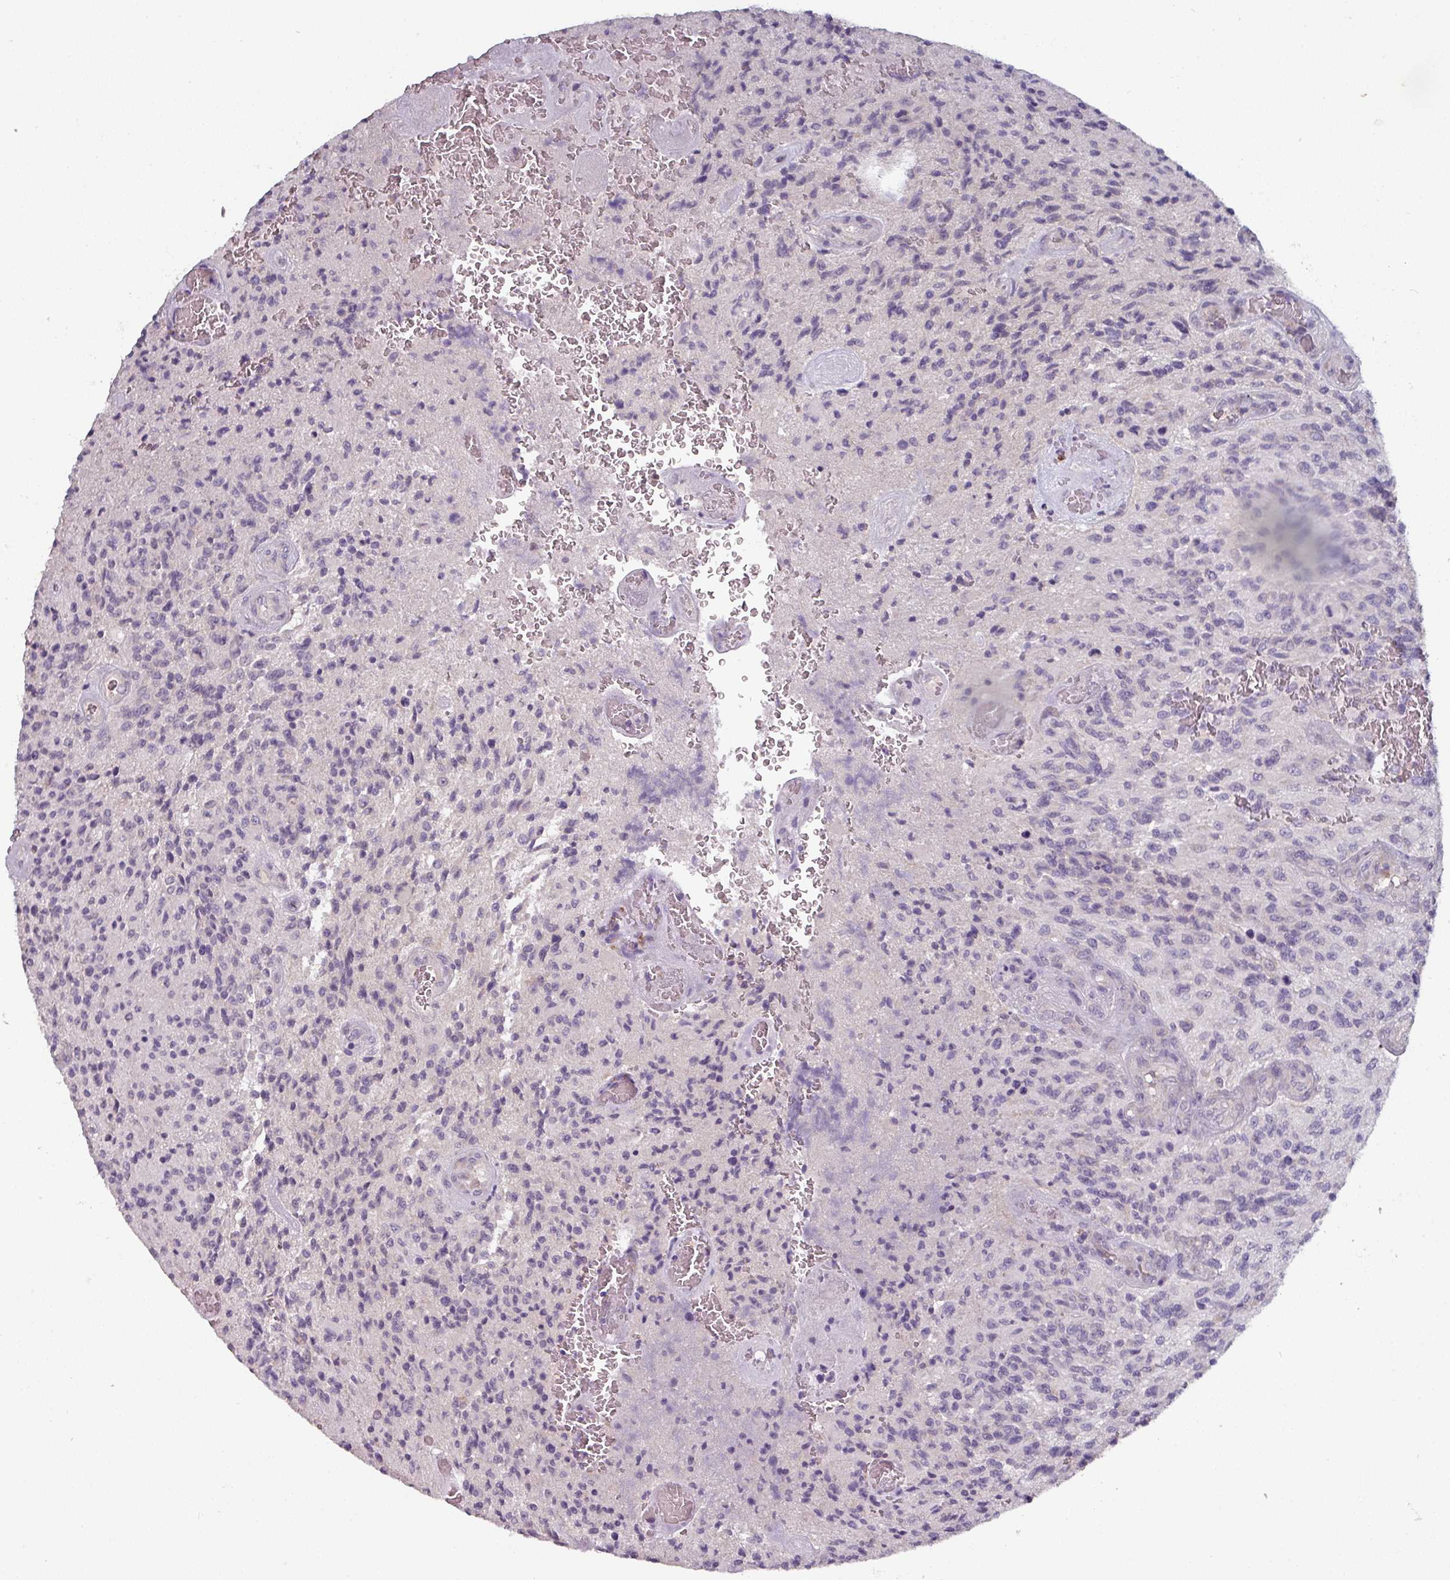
{"staining": {"intensity": "negative", "quantity": "none", "location": "none"}, "tissue": "glioma", "cell_type": "Tumor cells", "image_type": "cancer", "snomed": [{"axis": "morphology", "description": "Normal tissue, NOS"}, {"axis": "morphology", "description": "Glioma, malignant, High grade"}, {"axis": "topography", "description": "Cerebral cortex"}], "caption": "This histopathology image is of glioma stained with immunohistochemistry (IHC) to label a protein in brown with the nuclei are counter-stained blue. There is no positivity in tumor cells.", "gene": "PRAMEF8", "patient": {"sex": "male", "age": 56}}